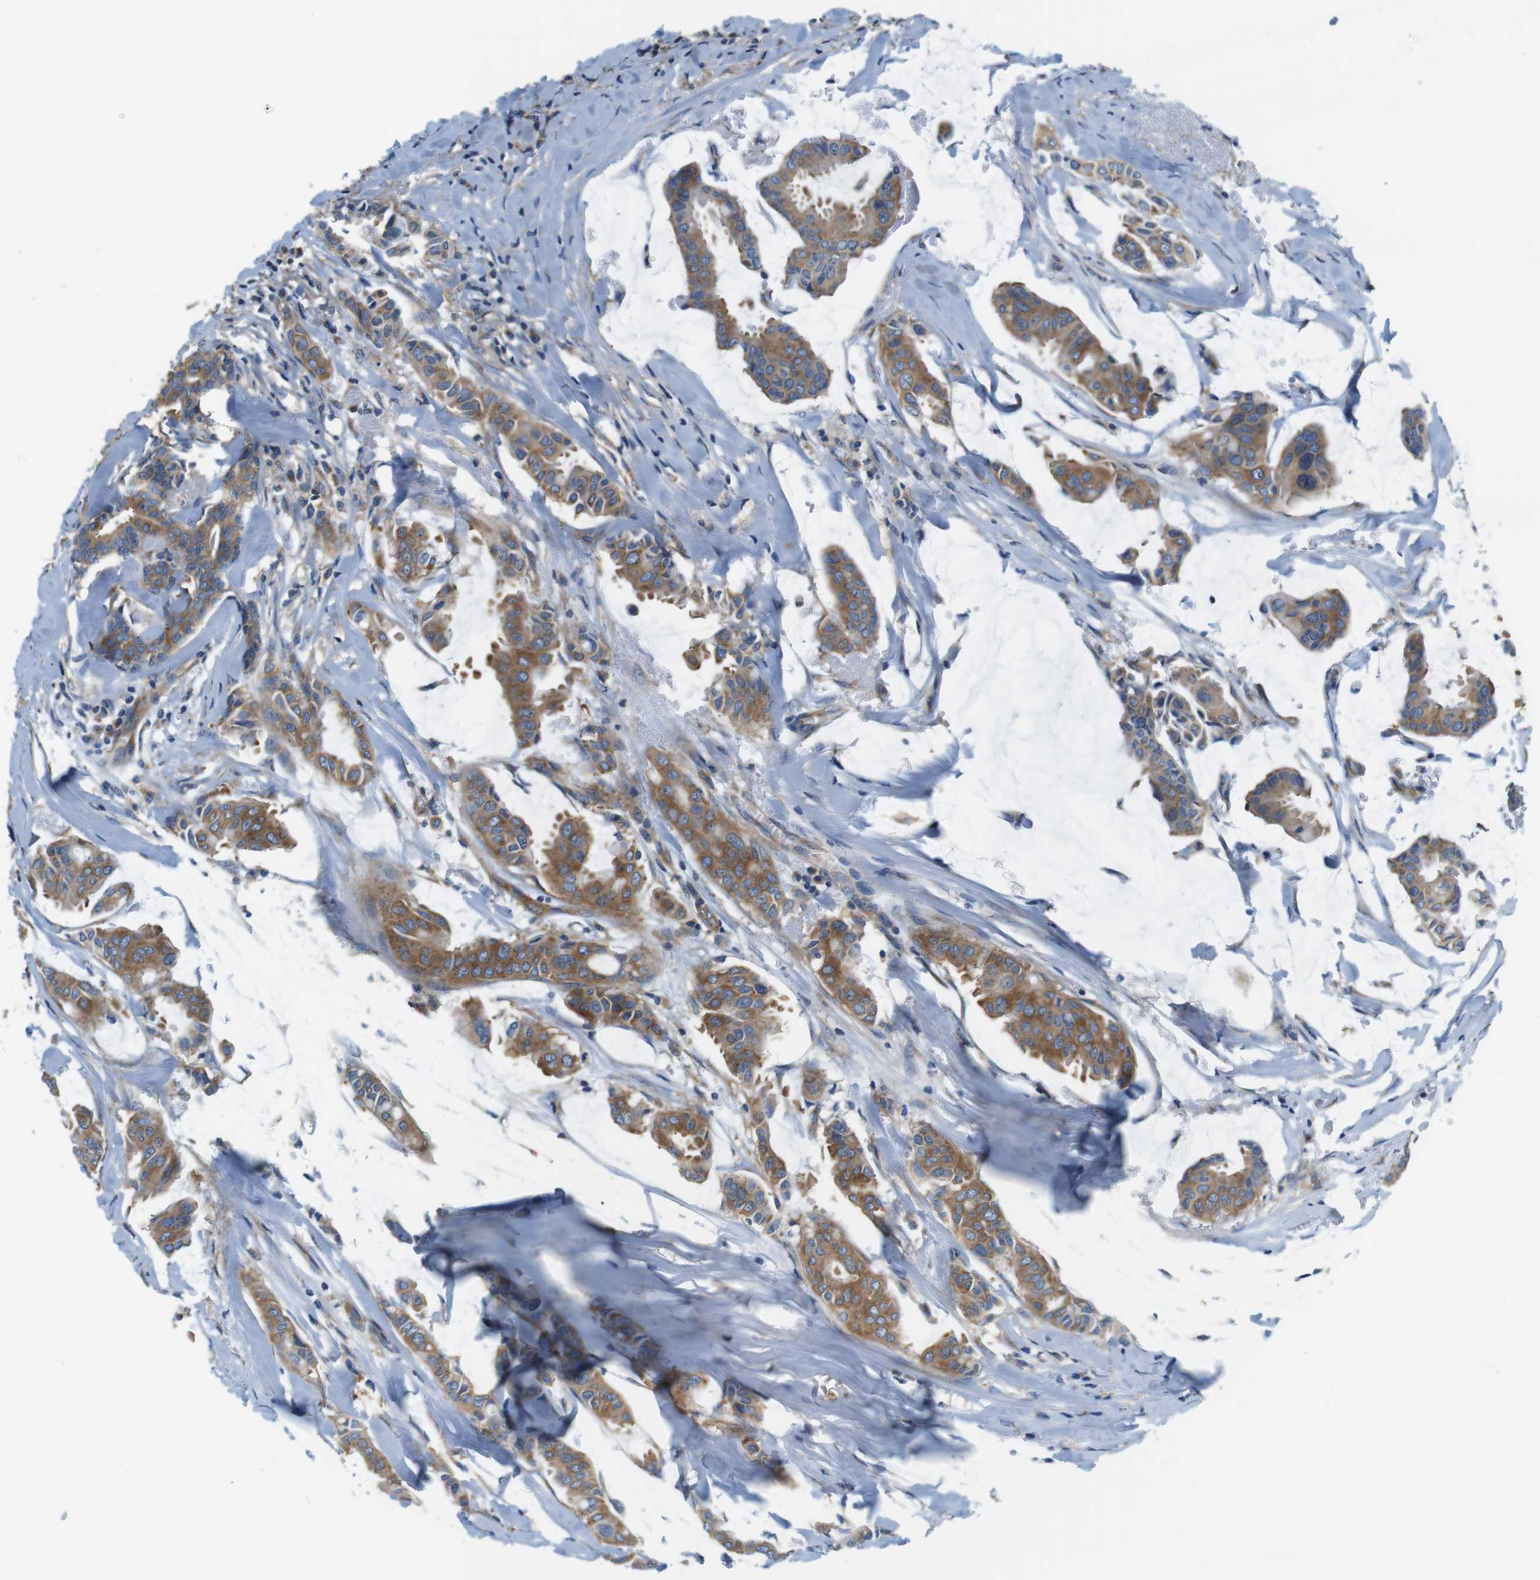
{"staining": {"intensity": "moderate", "quantity": ">75%", "location": "cytoplasmic/membranous"}, "tissue": "head and neck cancer", "cell_type": "Tumor cells", "image_type": "cancer", "snomed": [{"axis": "morphology", "description": "Adenocarcinoma, NOS"}, {"axis": "topography", "description": "Salivary gland"}, {"axis": "topography", "description": "Head-Neck"}], "caption": "A brown stain shows moderate cytoplasmic/membranous staining of a protein in adenocarcinoma (head and neck) tumor cells.", "gene": "DENND4C", "patient": {"sex": "female", "age": 59}}